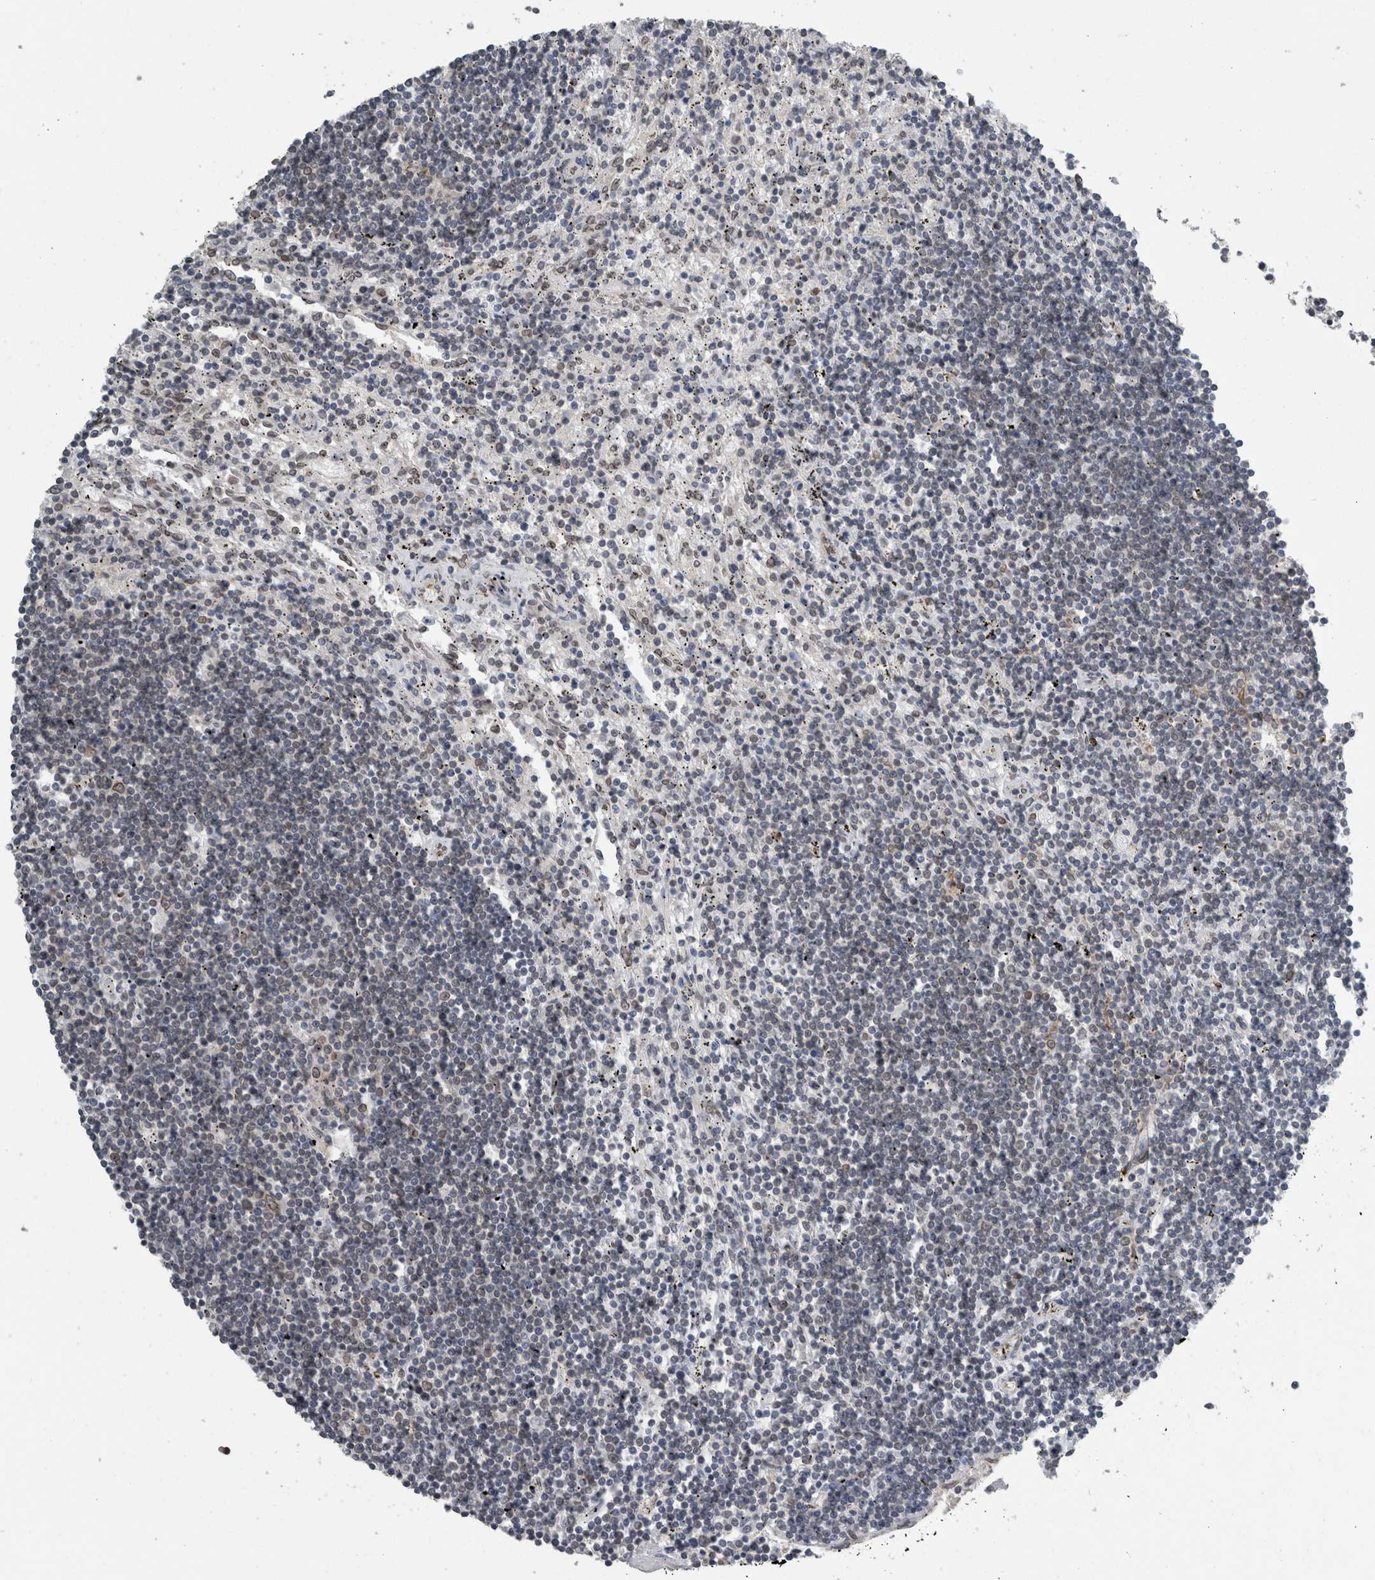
{"staining": {"intensity": "negative", "quantity": "none", "location": "none"}, "tissue": "lymphoma", "cell_type": "Tumor cells", "image_type": "cancer", "snomed": [{"axis": "morphology", "description": "Malignant lymphoma, non-Hodgkin's type, Low grade"}, {"axis": "topography", "description": "Spleen"}], "caption": "This is an IHC micrograph of human lymphoma. There is no expression in tumor cells.", "gene": "RANBP2", "patient": {"sex": "male", "age": 76}}